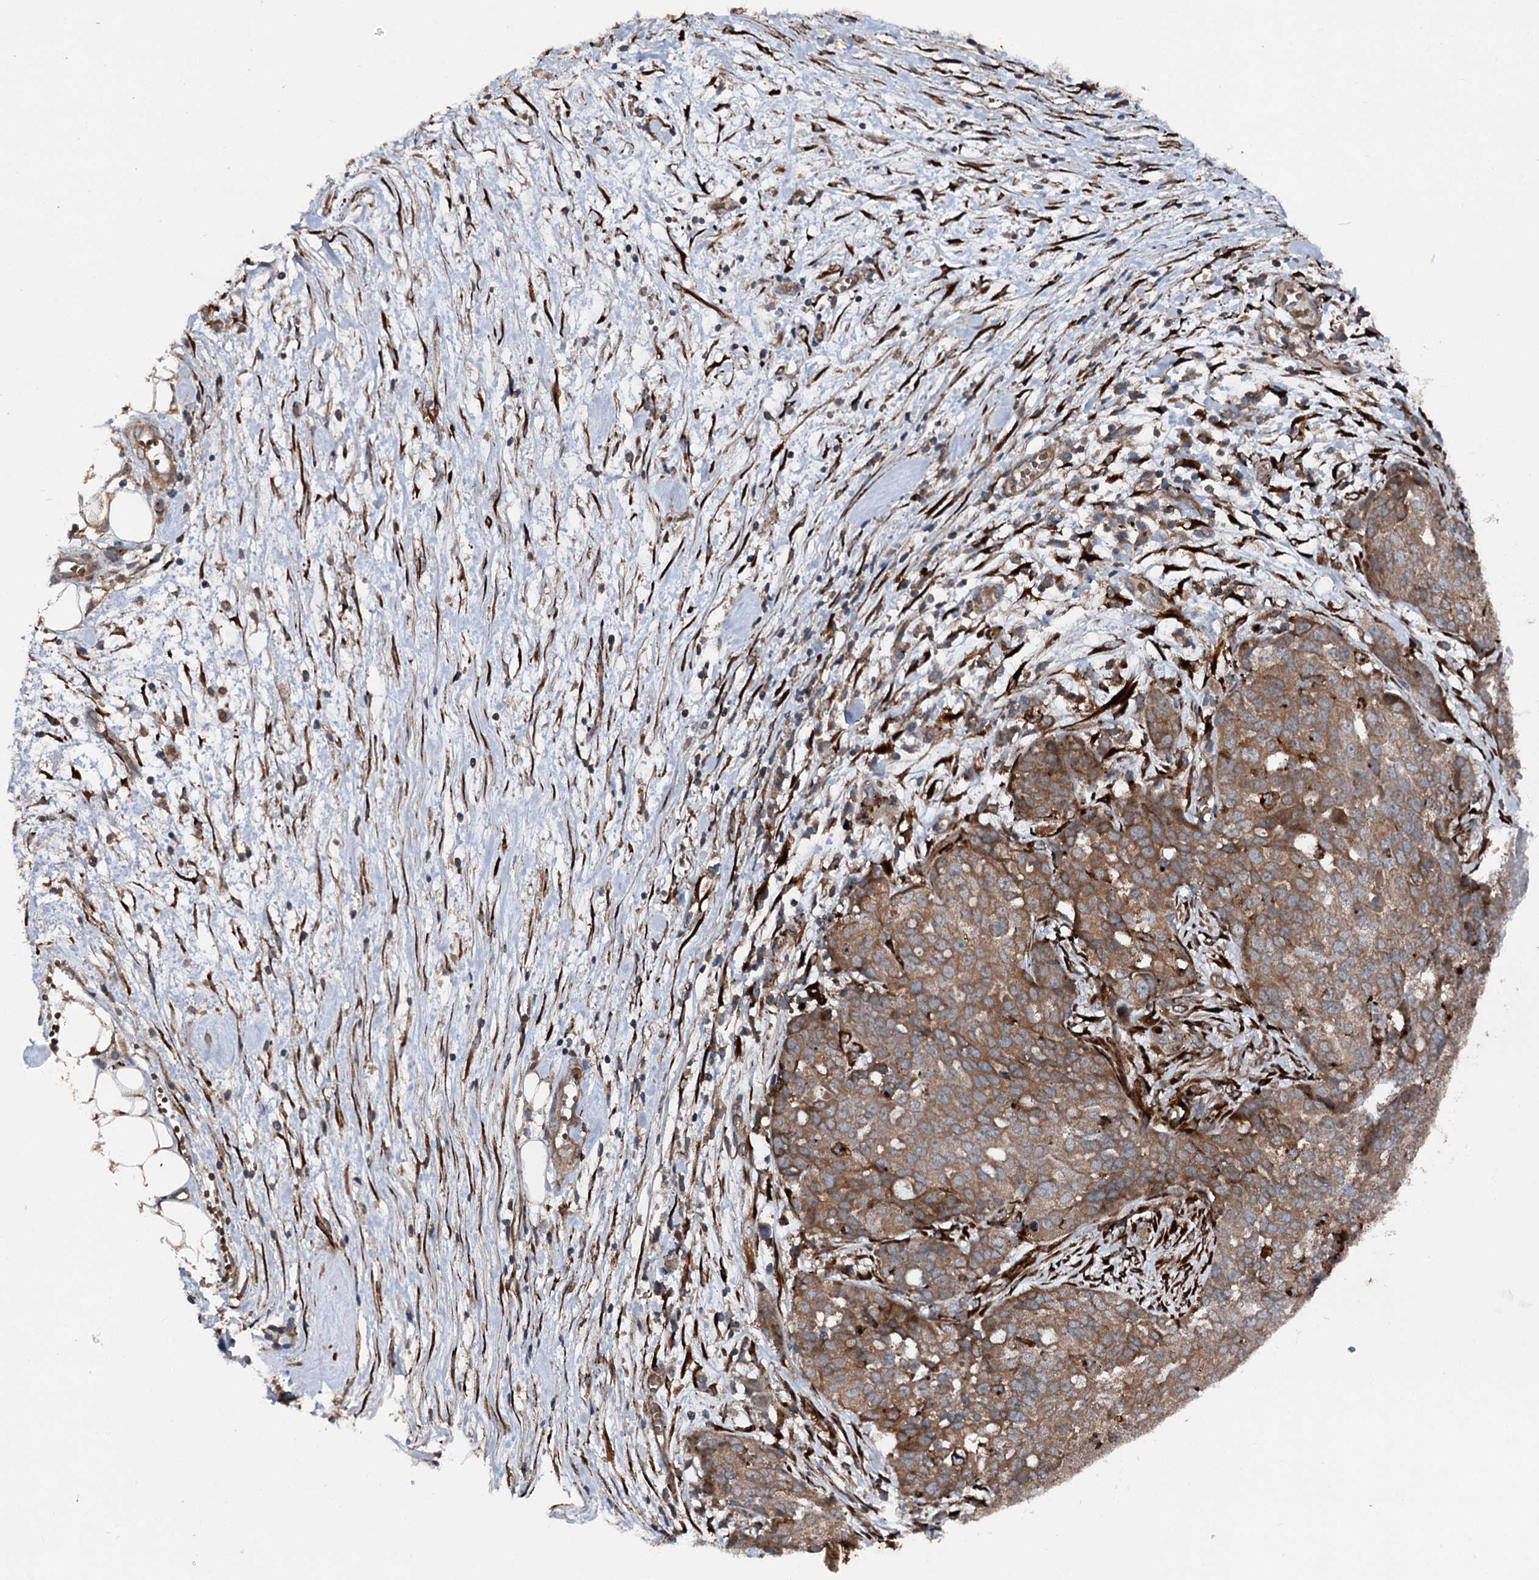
{"staining": {"intensity": "moderate", "quantity": ">75%", "location": "cytoplasmic/membranous"}, "tissue": "ovarian cancer", "cell_type": "Tumor cells", "image_type": "cancer", "snomed": [{"axis": "morphology", "description": "Cystadenocarcinoma, serous, NOS"}, {"axis": "topography", "description": "Soft tissue"}, {"axis": "topography", "description": "Ovary"}], "caption": "Moderate cytoplasmic/membranous protein expression is present in about >75% of tumor cells in ovarian cancer.", "gene": "DDIAS", "patient": {"sex": "female", "age": 57}}